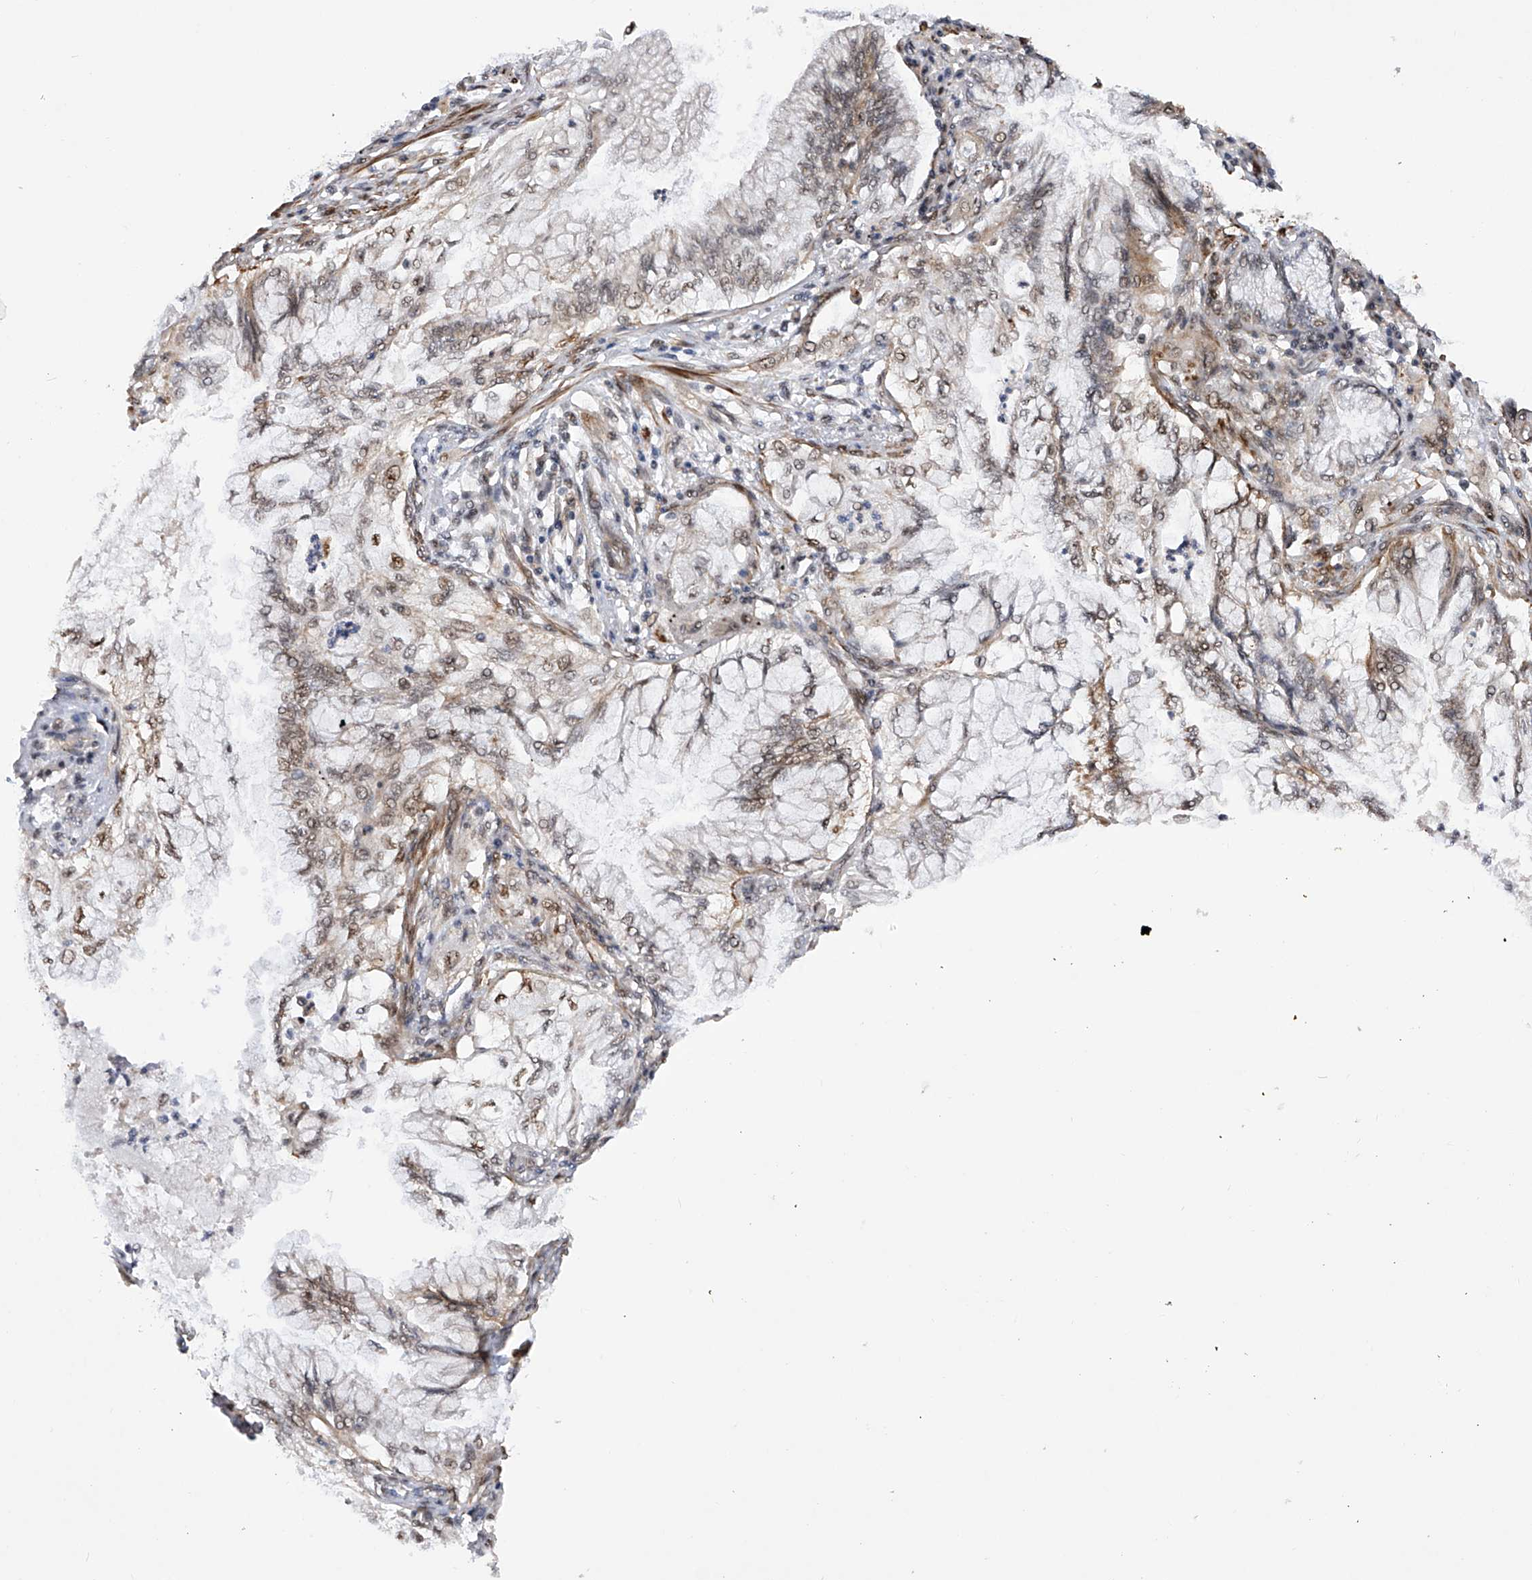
{"staining": {"intensity": "weak", "quantity": "<25%", "location": "cytoplasmic/membranous,nuclear"}, "tissue": "lung cancer", "cell_type": "Tumor cells", "image_type": "cancer", "snomed": [{"axis": "morphology", "description": "Adenocarcinoma, NOS"}, {"axis": "topography", "description": "Lung"}], "caption": "Immunohistochemical staining of human lung cancer shows no significant expression in tumor cells. (DAB (3,3'-diaminobenzidine) IHC visualized using brightfield microscopy, high magnification).", "gene": "NFATC4", "patient": {"sex": "female", "age": 70}}